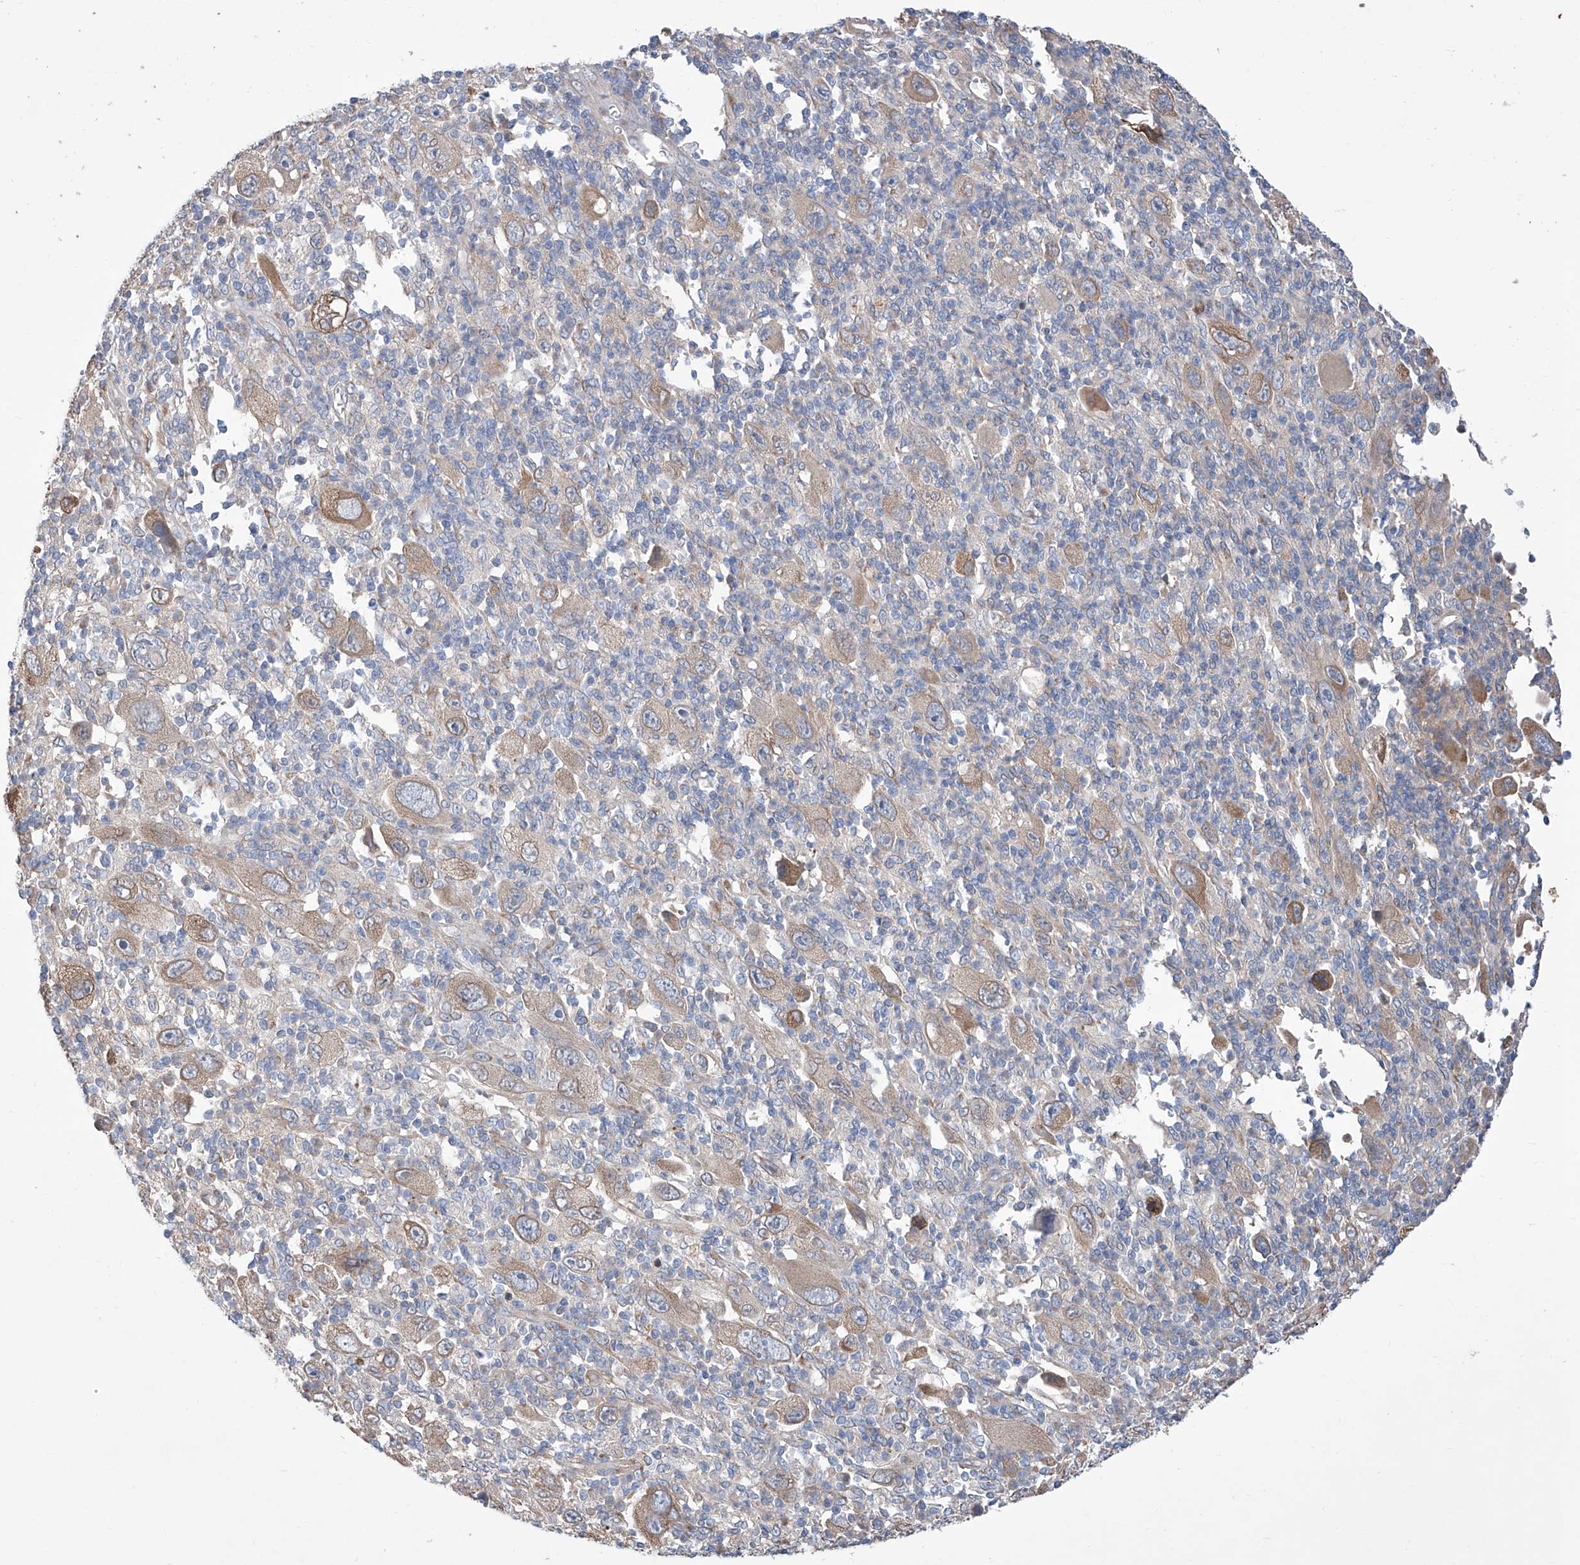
{"staining": {"intensity": "weak", "quantity": "25%-75%", "location": "cytoplasmic/membranous"}, "tissue": "melanoma", "cell_type": "Tumor cells", "image_type": "cancer", "snomed": [{"axis": "morphology", "description": "Malignant melanoma, Metastatic site"}, {"axis": "topography", "description": "Skin"}], "caption": "IHC micrograph of human malignant melanoma (metastatic site) stained for a protein (brown), which exhibits low levels of weak cytoplasmic/membranous expression in approximately 25%-75% of tumor cells.", "gene": "SMS", "patient": {"sex": "female", "age": 56}}